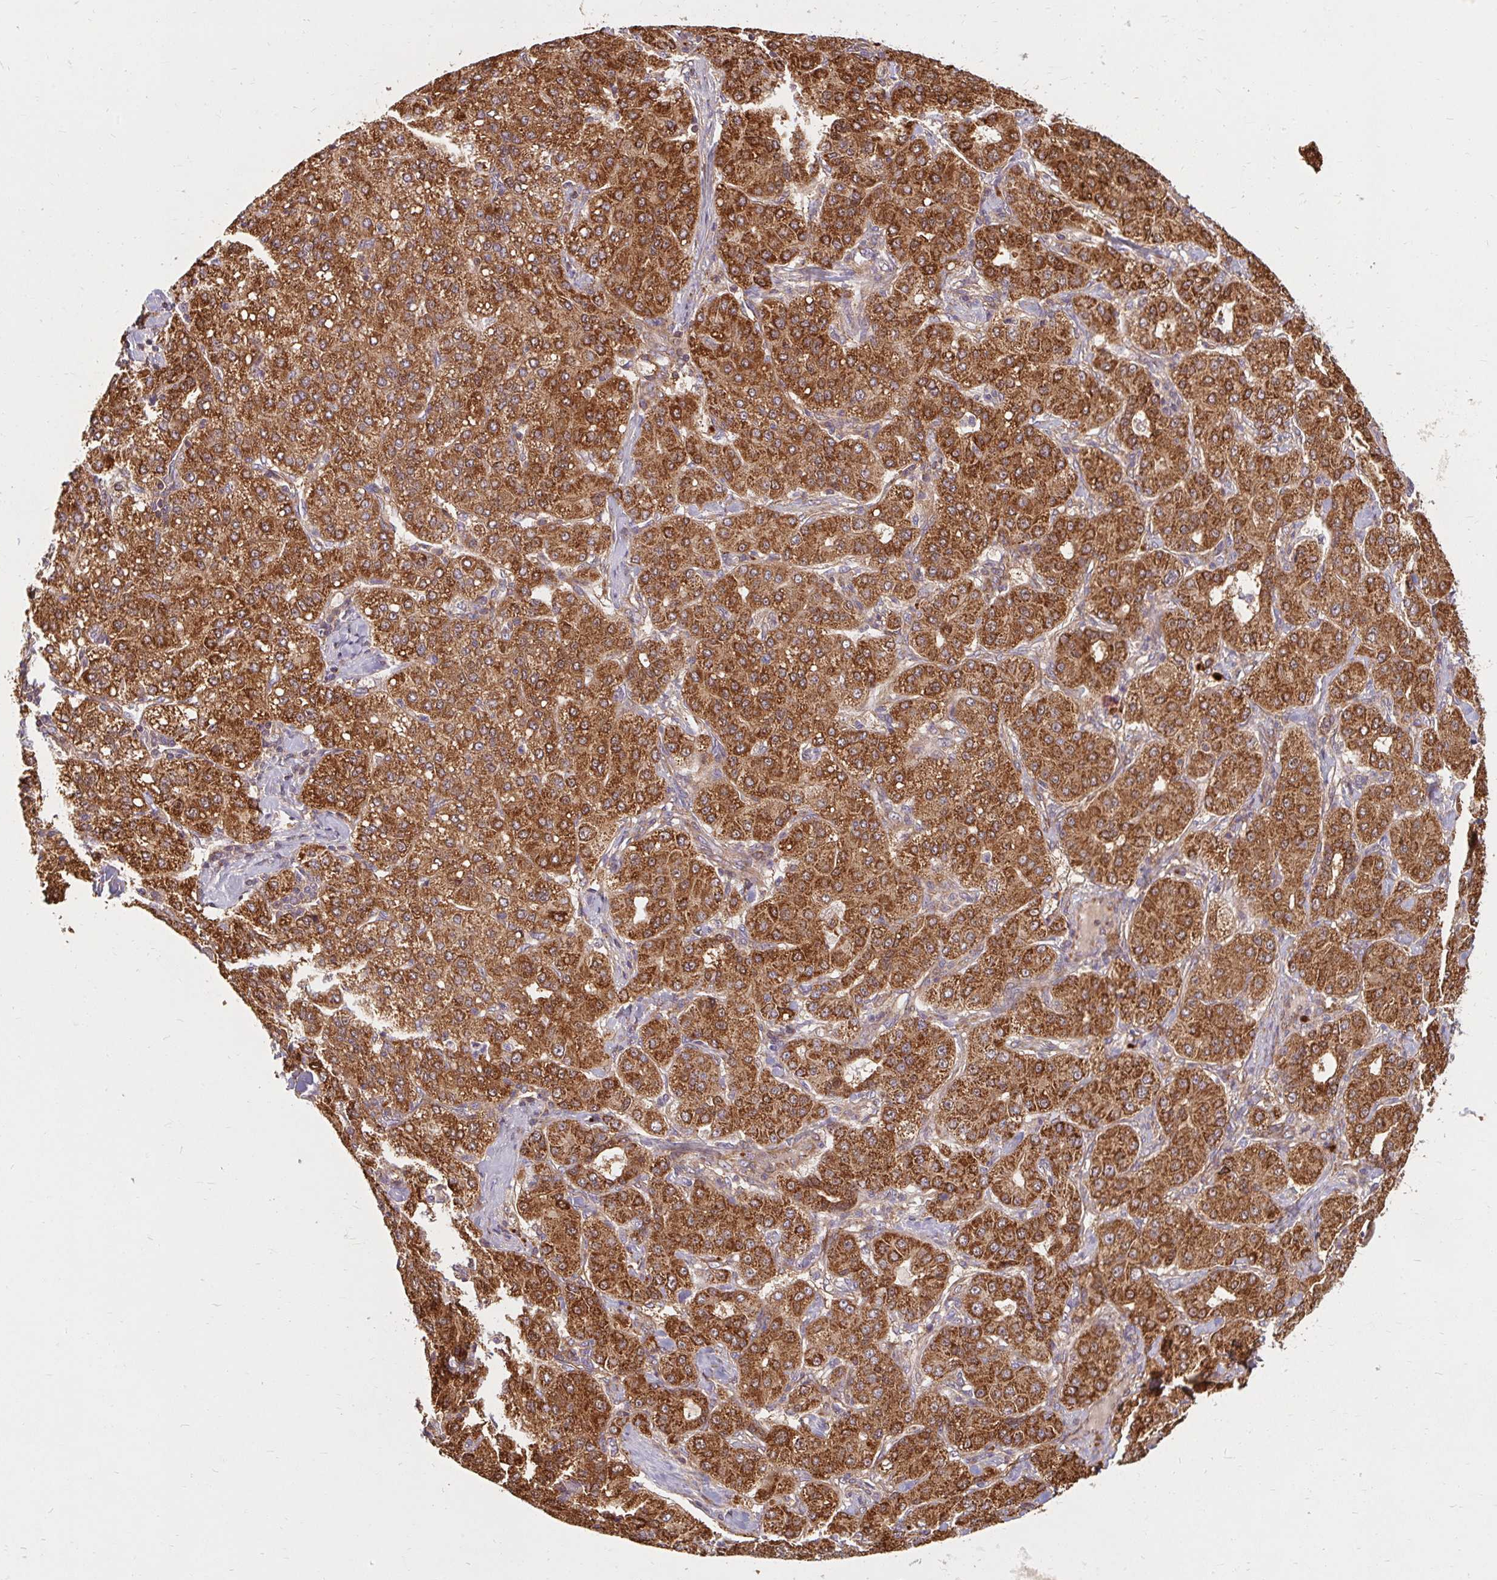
{"staining": {"intensity": "strong", "quantity": ">75%", "location": "cytoplasmic/membranous"}, "tissue": "liver cancer", "cell_type": "Tumor cells", "image_type": "cancer", "snomed": [{"axis": "morphology", "description": "Carcinoma, Hepatocellular, NOS"}, {"axis": "topography", "description": "Liver"}], "caption": "High-power microscopy captured an immunohistochemistry image of hepatocellular carcinoma (liver), revealing strong cytoplasmic/membranous positivity in approximately >75% of tumor cells.", "gene": "BTF3", "patient": {"sex": "male", "age": 65}}